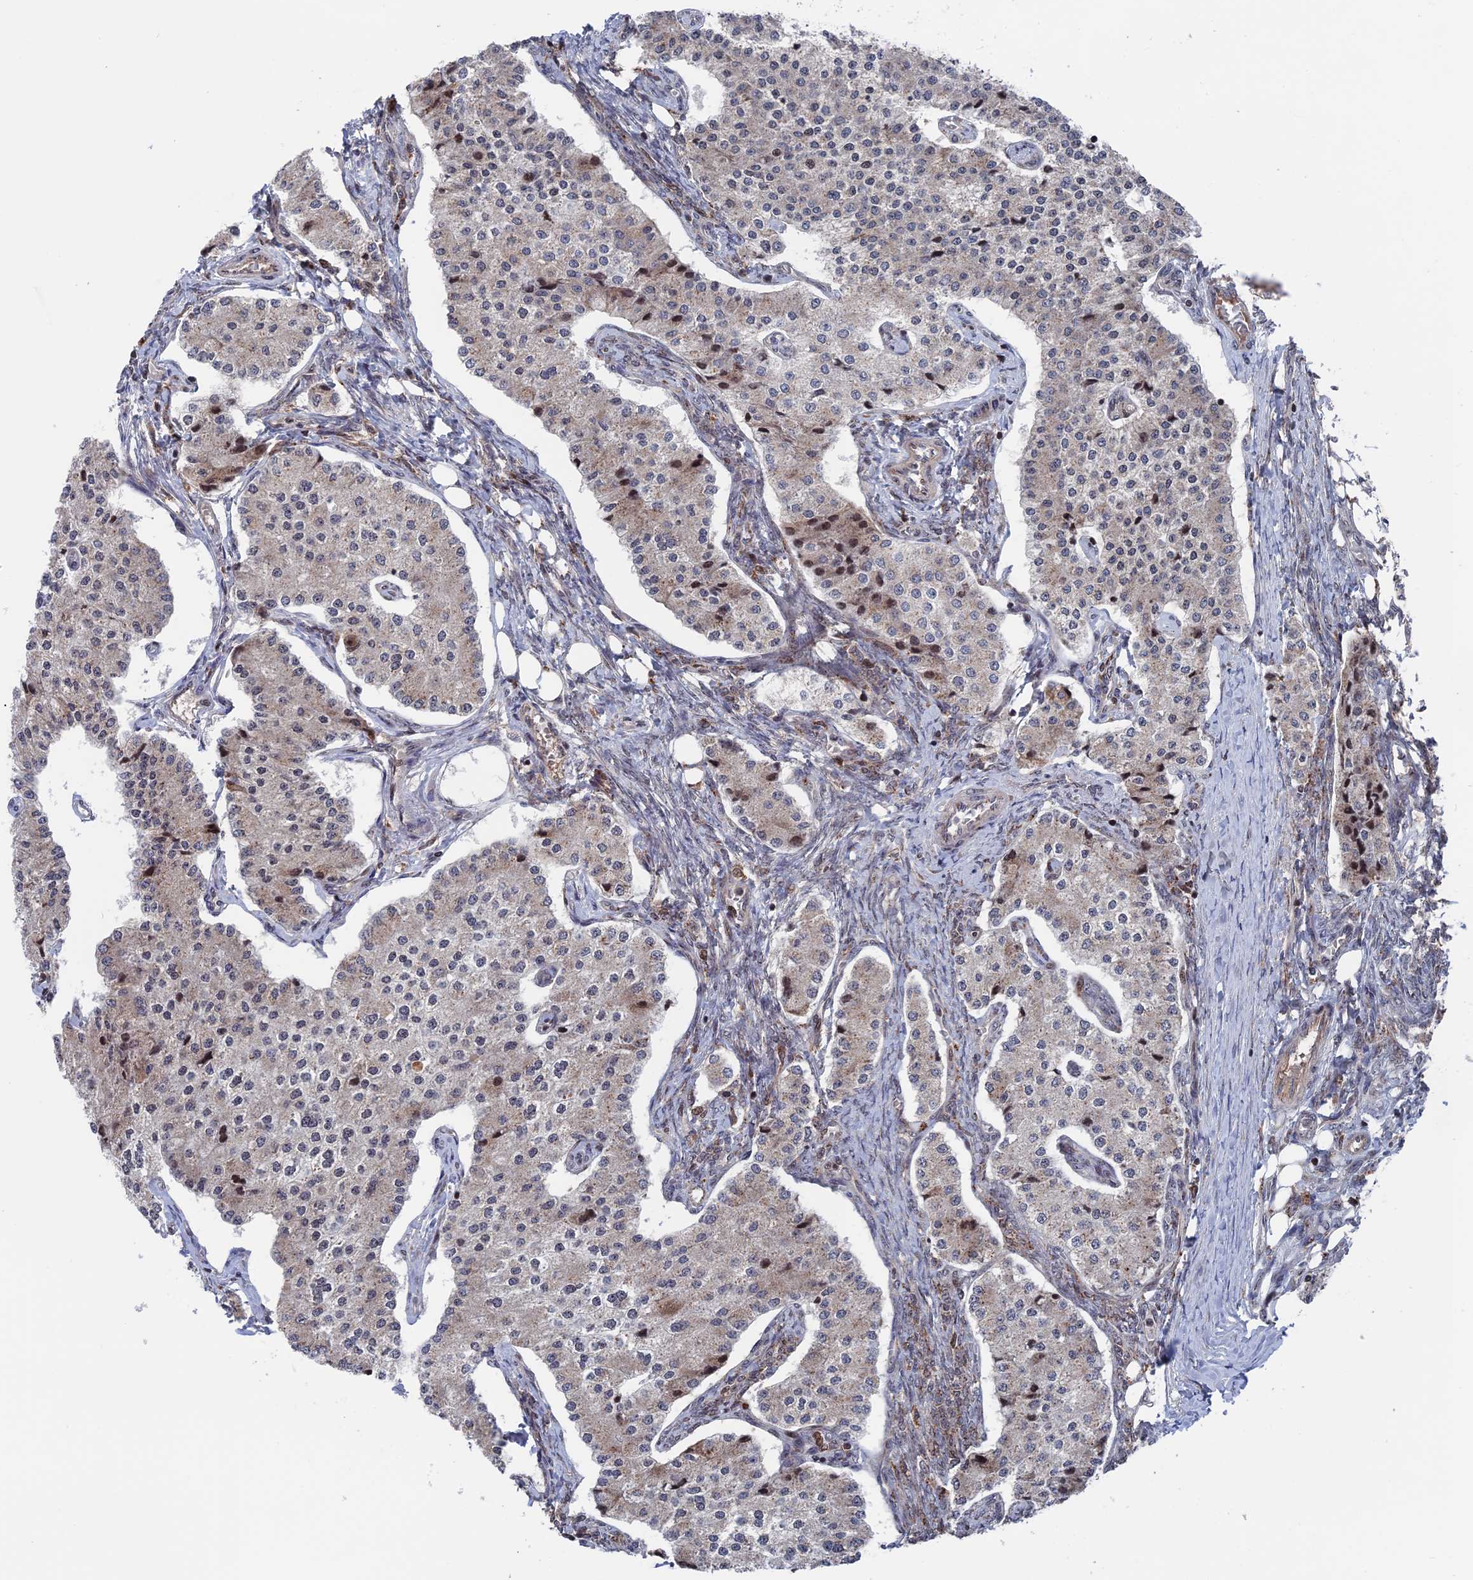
{"staining": {"intensity": "moderate", "quantity": "<25%", "location": "nuclear"}, "tissue": "carcinoid", "cell_type": "Tumor cells", "image_type": "cancer", "snomed": [{"axis": "morphology", "description": "Carcinoid, malignant, NOS"}, {"axis": "topography", "description": "Colon"}], "caption": "Tumor cells display moderate nuclear positivity in approximately <25% of cells in carcinoid.", "gene": "PLA2G15", "patient": {"sex": "female", "age": 52}}